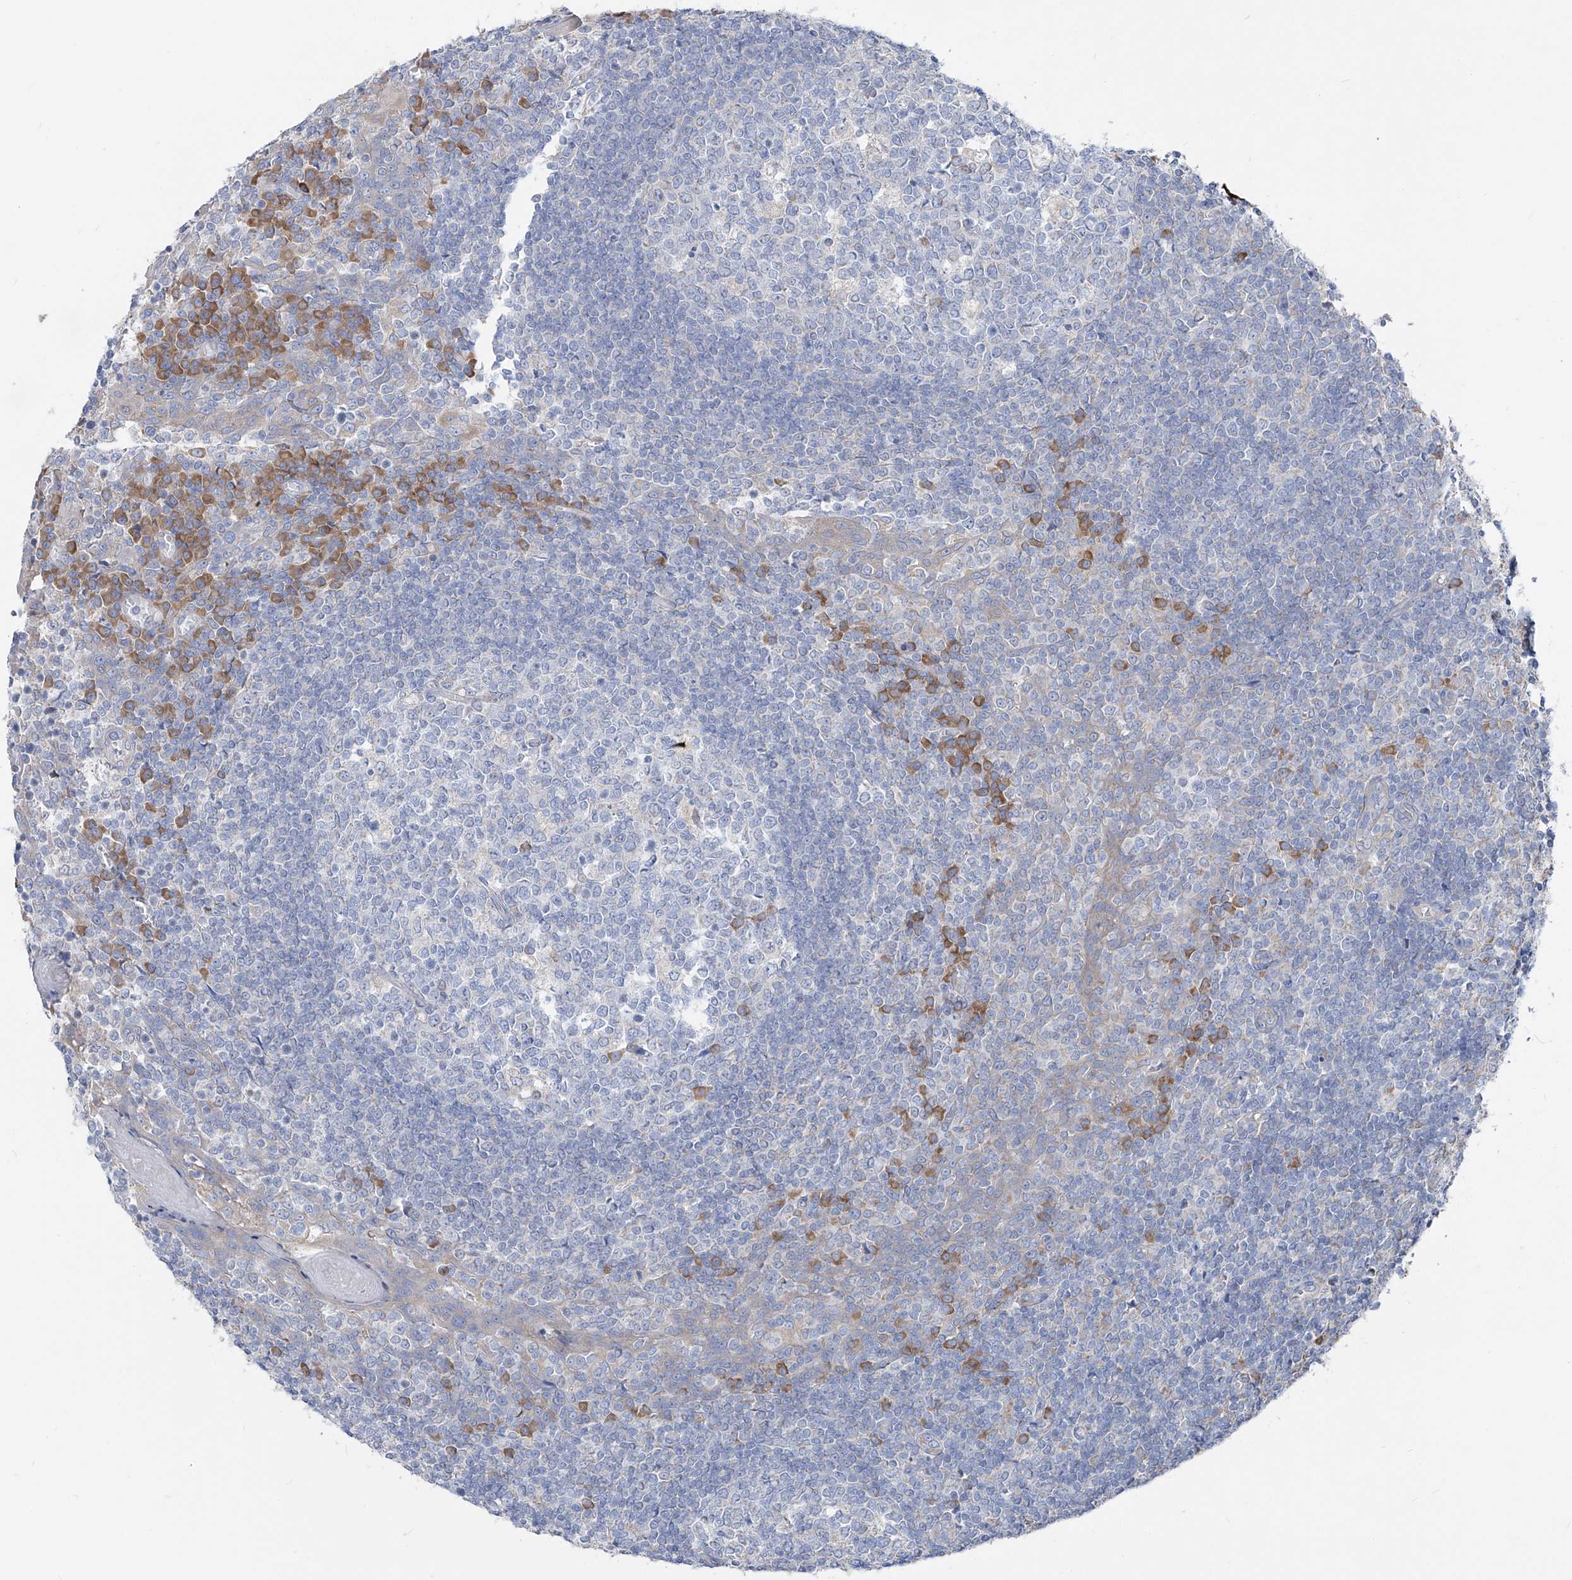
{"staining": {"intensity": "negative", "quantity": "none", "location": "none"}, "tissue": "tonsil", "cell_type": "Germinal center cells", "image_type": "normal", "snomed": [{"axis": "morphology", "description": "Normal tissue, NOS"}, {"axis": "topography", "description": "Tonsil"}], "caption": "Benign tonsil was stained to show a protein in brown. There is no significant positivity in germinal center cells.", "gene": "UFL1", "patient": {"sex": "female", "age": 19}}